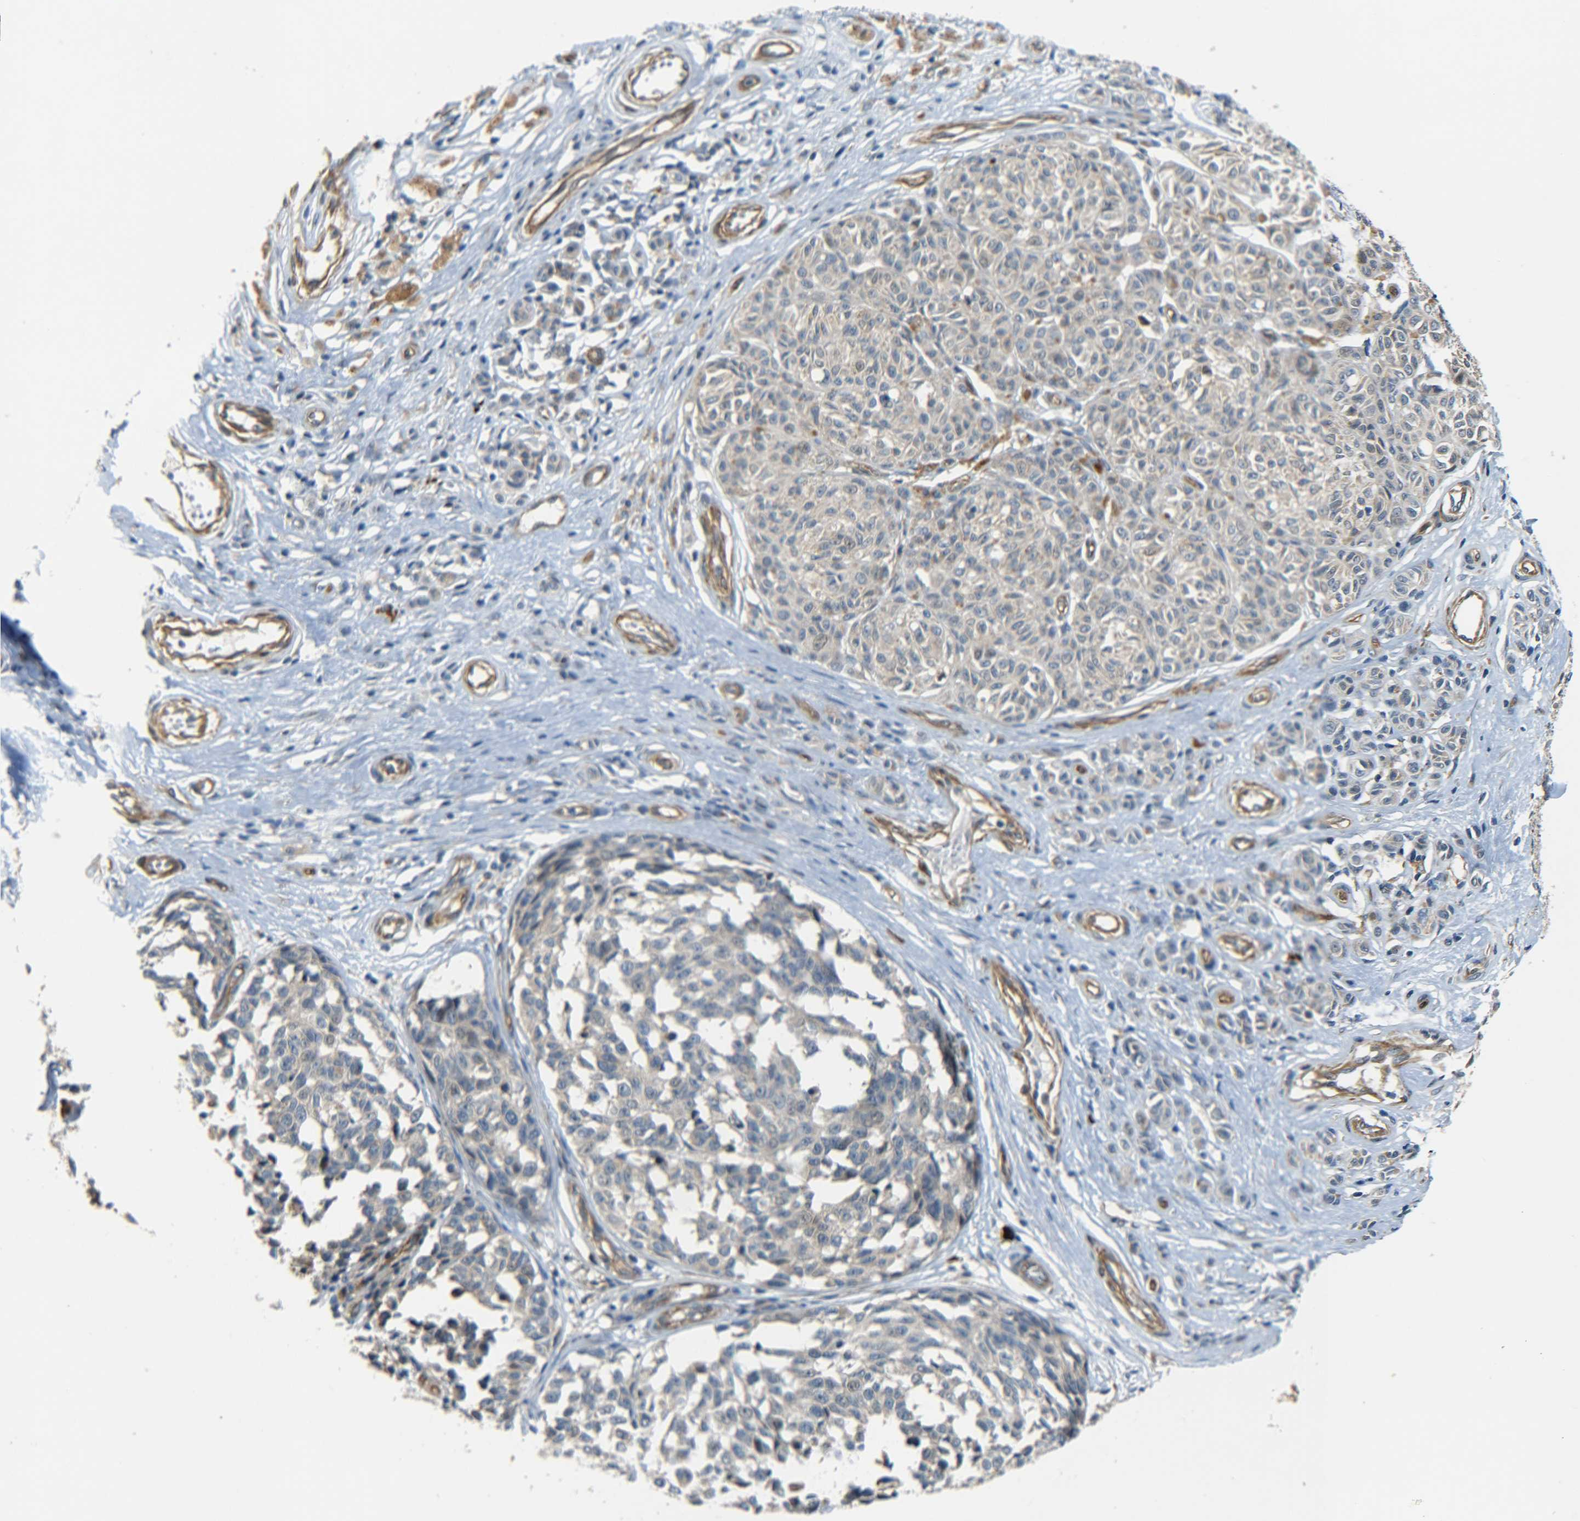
{"staining": {"intensity": "weak", "quantity": "<25%", "location": "cytoplasmic/membranous"}, "tissue": "melanoma", "cell_type": "Tumor cells", "image_type": "cancer", "snomed": [{"axis": "morphology", "description": "Malignant melanoma, NOS"}, {"axis": "topography", "description": "Skin"}], "caption": "IHC photomicrograph of melanoma stained for a protein (brown), which displays no expression in tumor cells.", "gene": "MEIS1", "patient": {"sex": "female", "age": 64}}